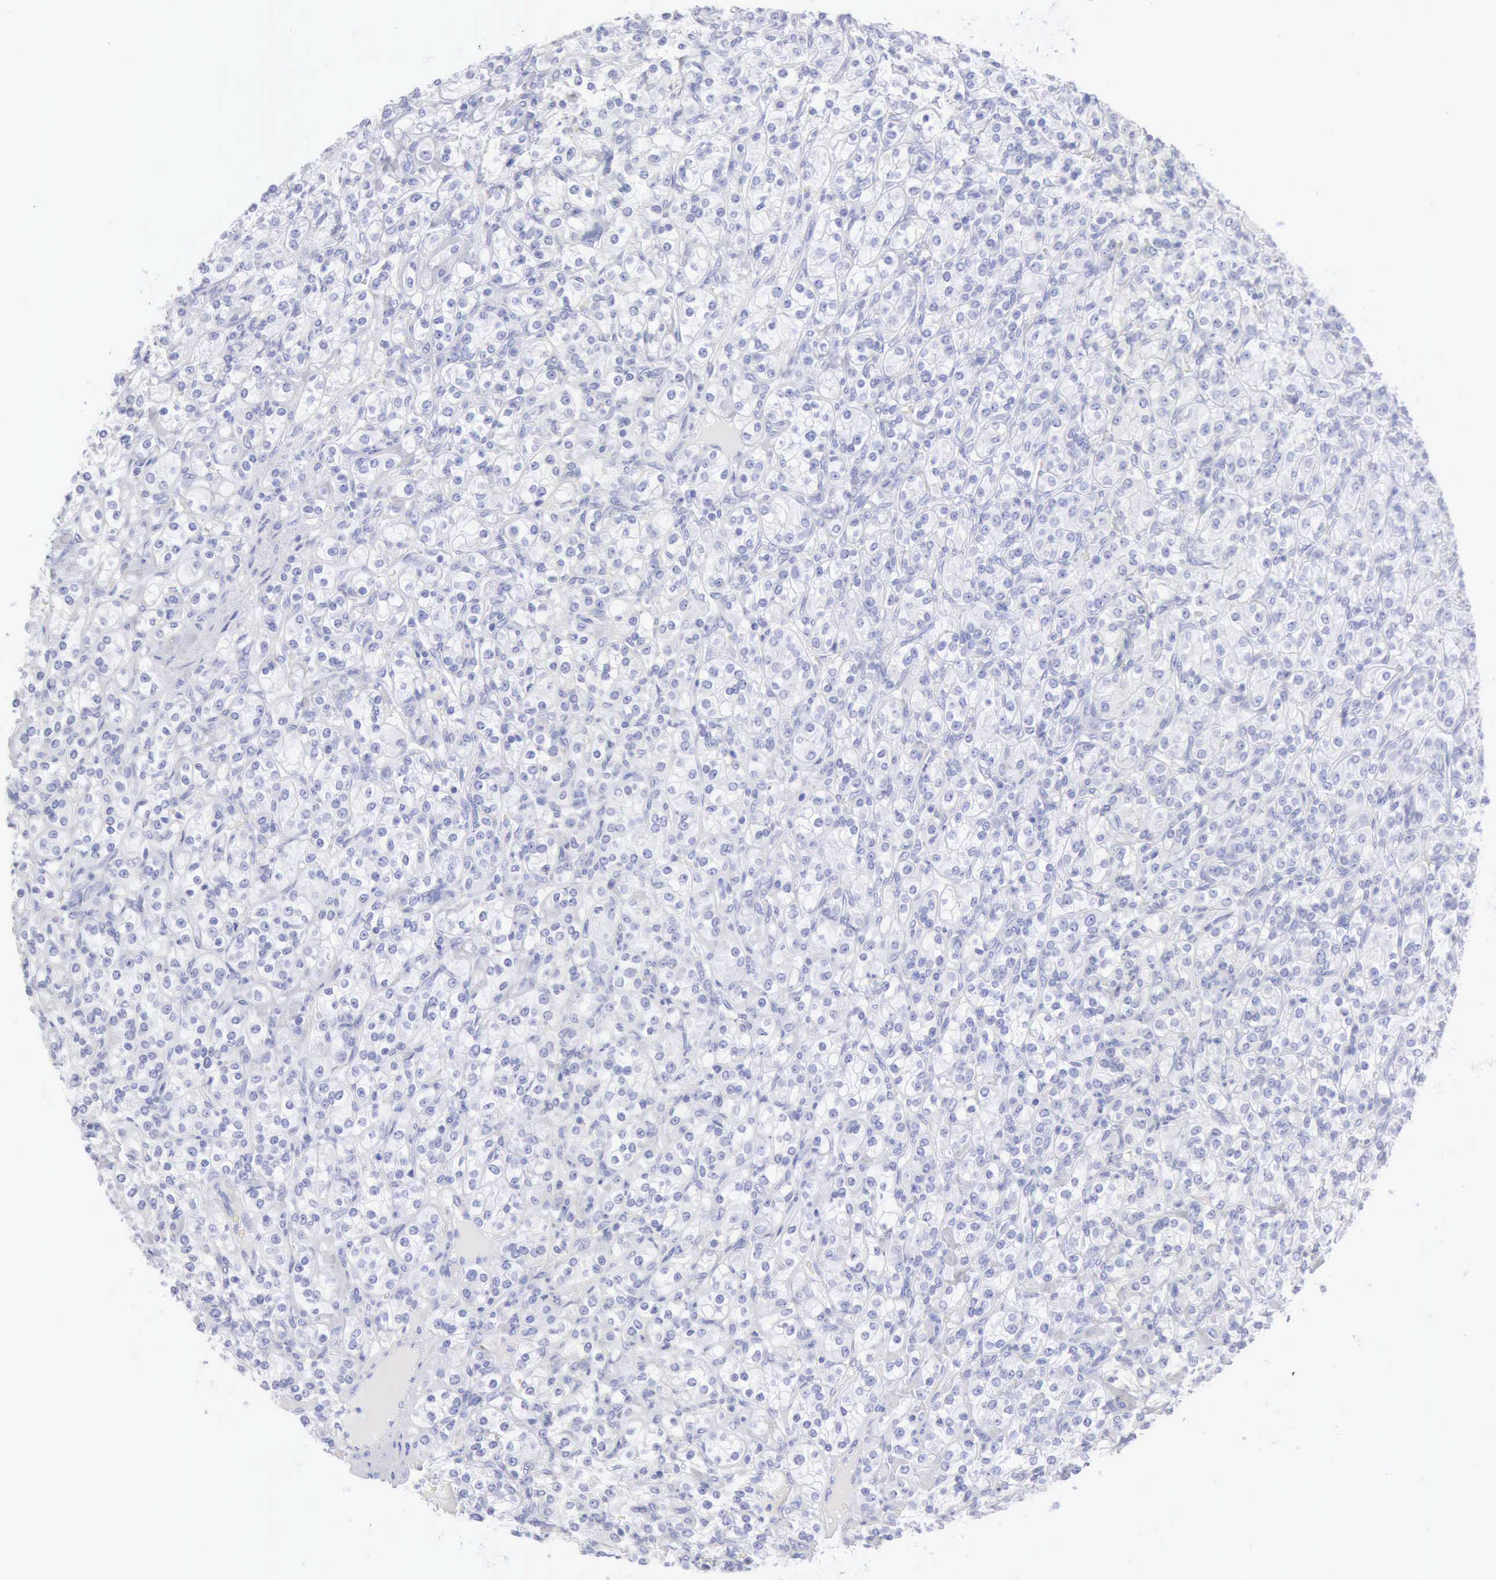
{"staining": {"intensity": "negative", "quantity": "none", "location": "none"}, "tissue": "renal cancer", "cell_type": "Tumor cells", "image_type": "cancer", "snomed": [{"axis": "morphology", "description": "Adenocarcinoma, NOS"}, {"axis": "topography", "description": "Kidney"}], "caption": "A high-resolution micrograph shows immunohistochemistry (IHC) staining of renal cancer (adenocarcinoma), which demonstrates no significant positivity in tumor cells.", "gene": "KRT5", "patient": {"sex": "male", "age": 77}}